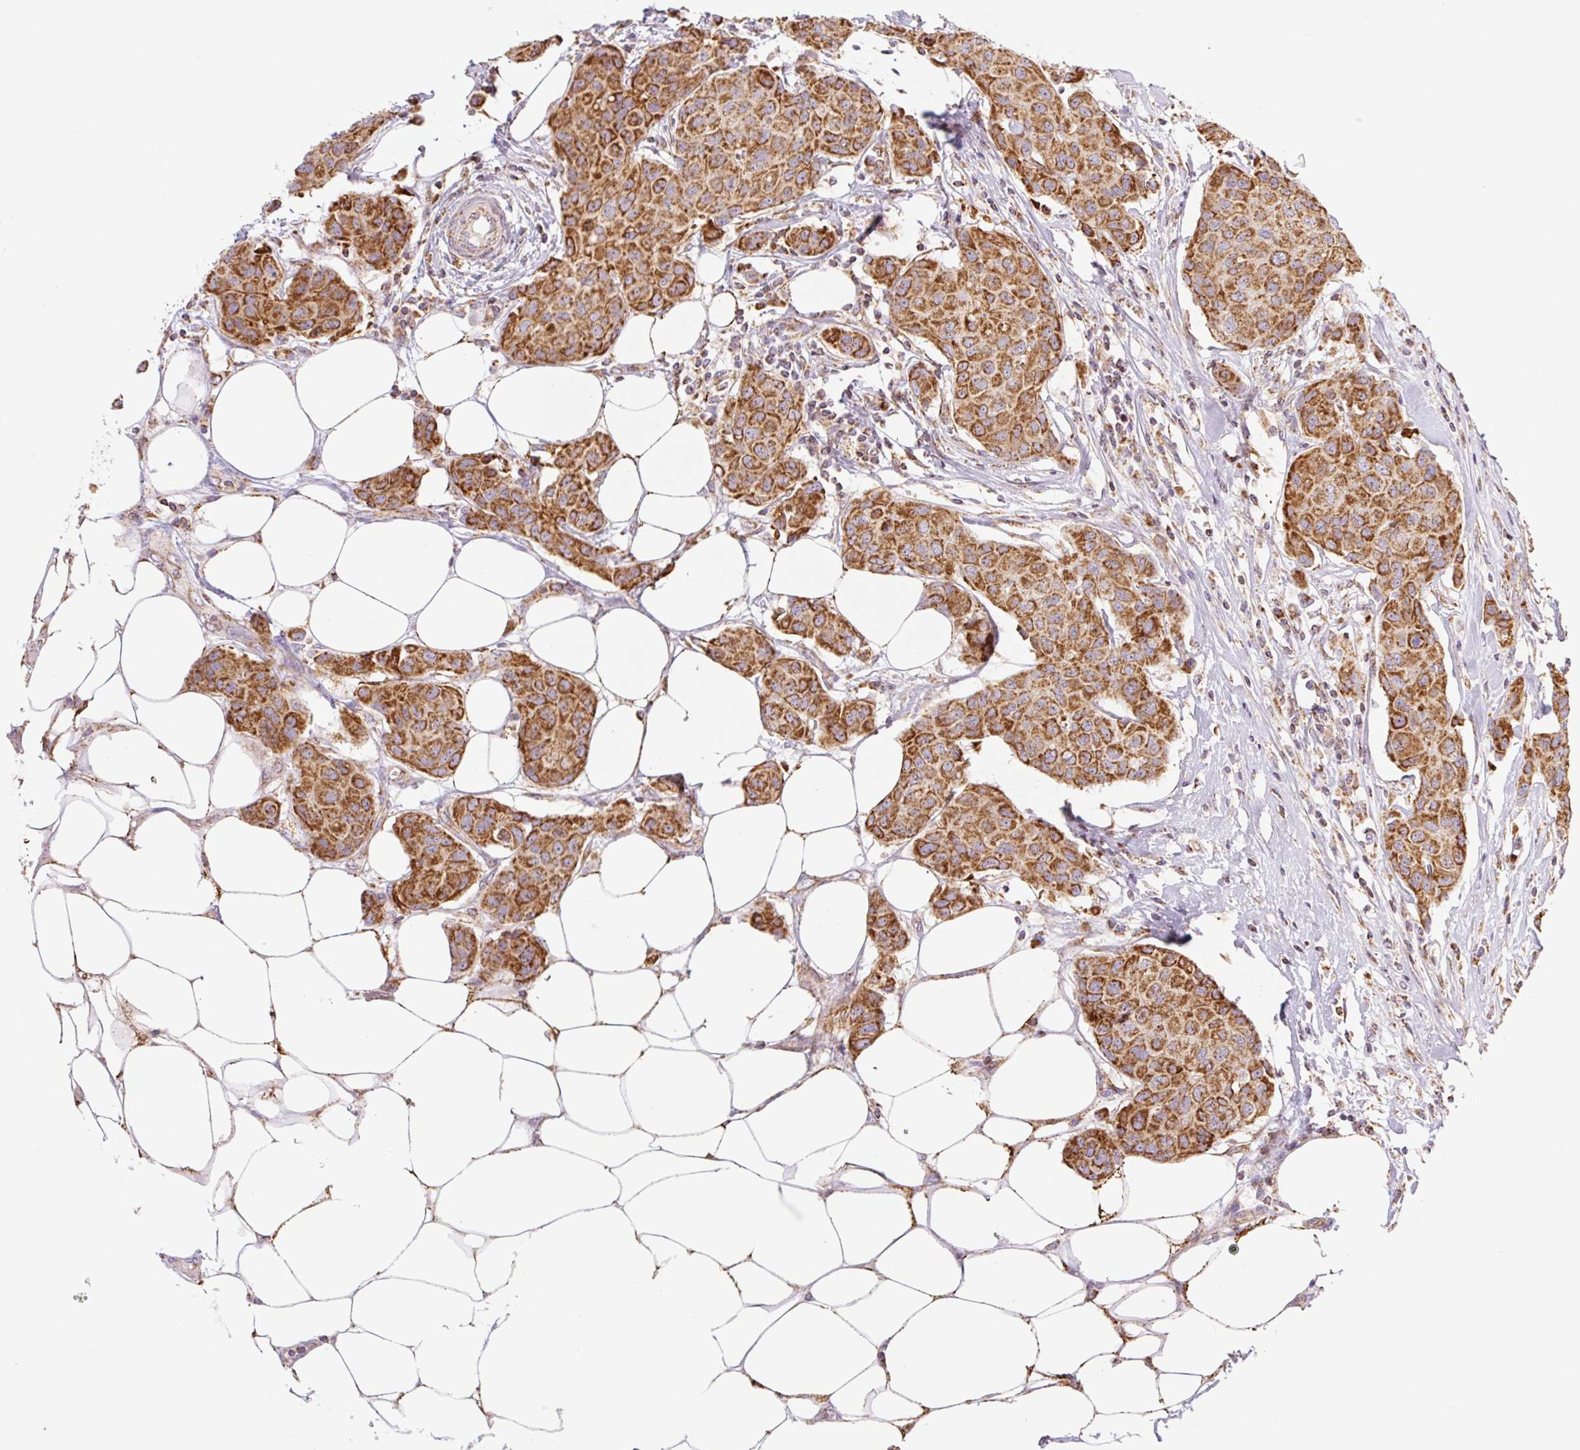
{"staining": {"intensity": "strong", "quantity": ">75%", "location": "cytoplasmic/membranous"}, "tissue": "breast cancer", "cell_type": "Tumor cells", "image_type": "cancer", "snomed": [{"axis": "morphology", "description": "Duct carcinoma"}, {"axis": "topography", "description": "Breast"}, {"axis": "topography", "description": "Lymph node"}], "caption": "A high-resolution image shows IHC staining of breast cancer, which demonstrates strong cytoplasmic/membranous expression in approximately >75% of tumor cells.", "gene": "GOSR2", "patient": {"sex": "female", "age": 80}}